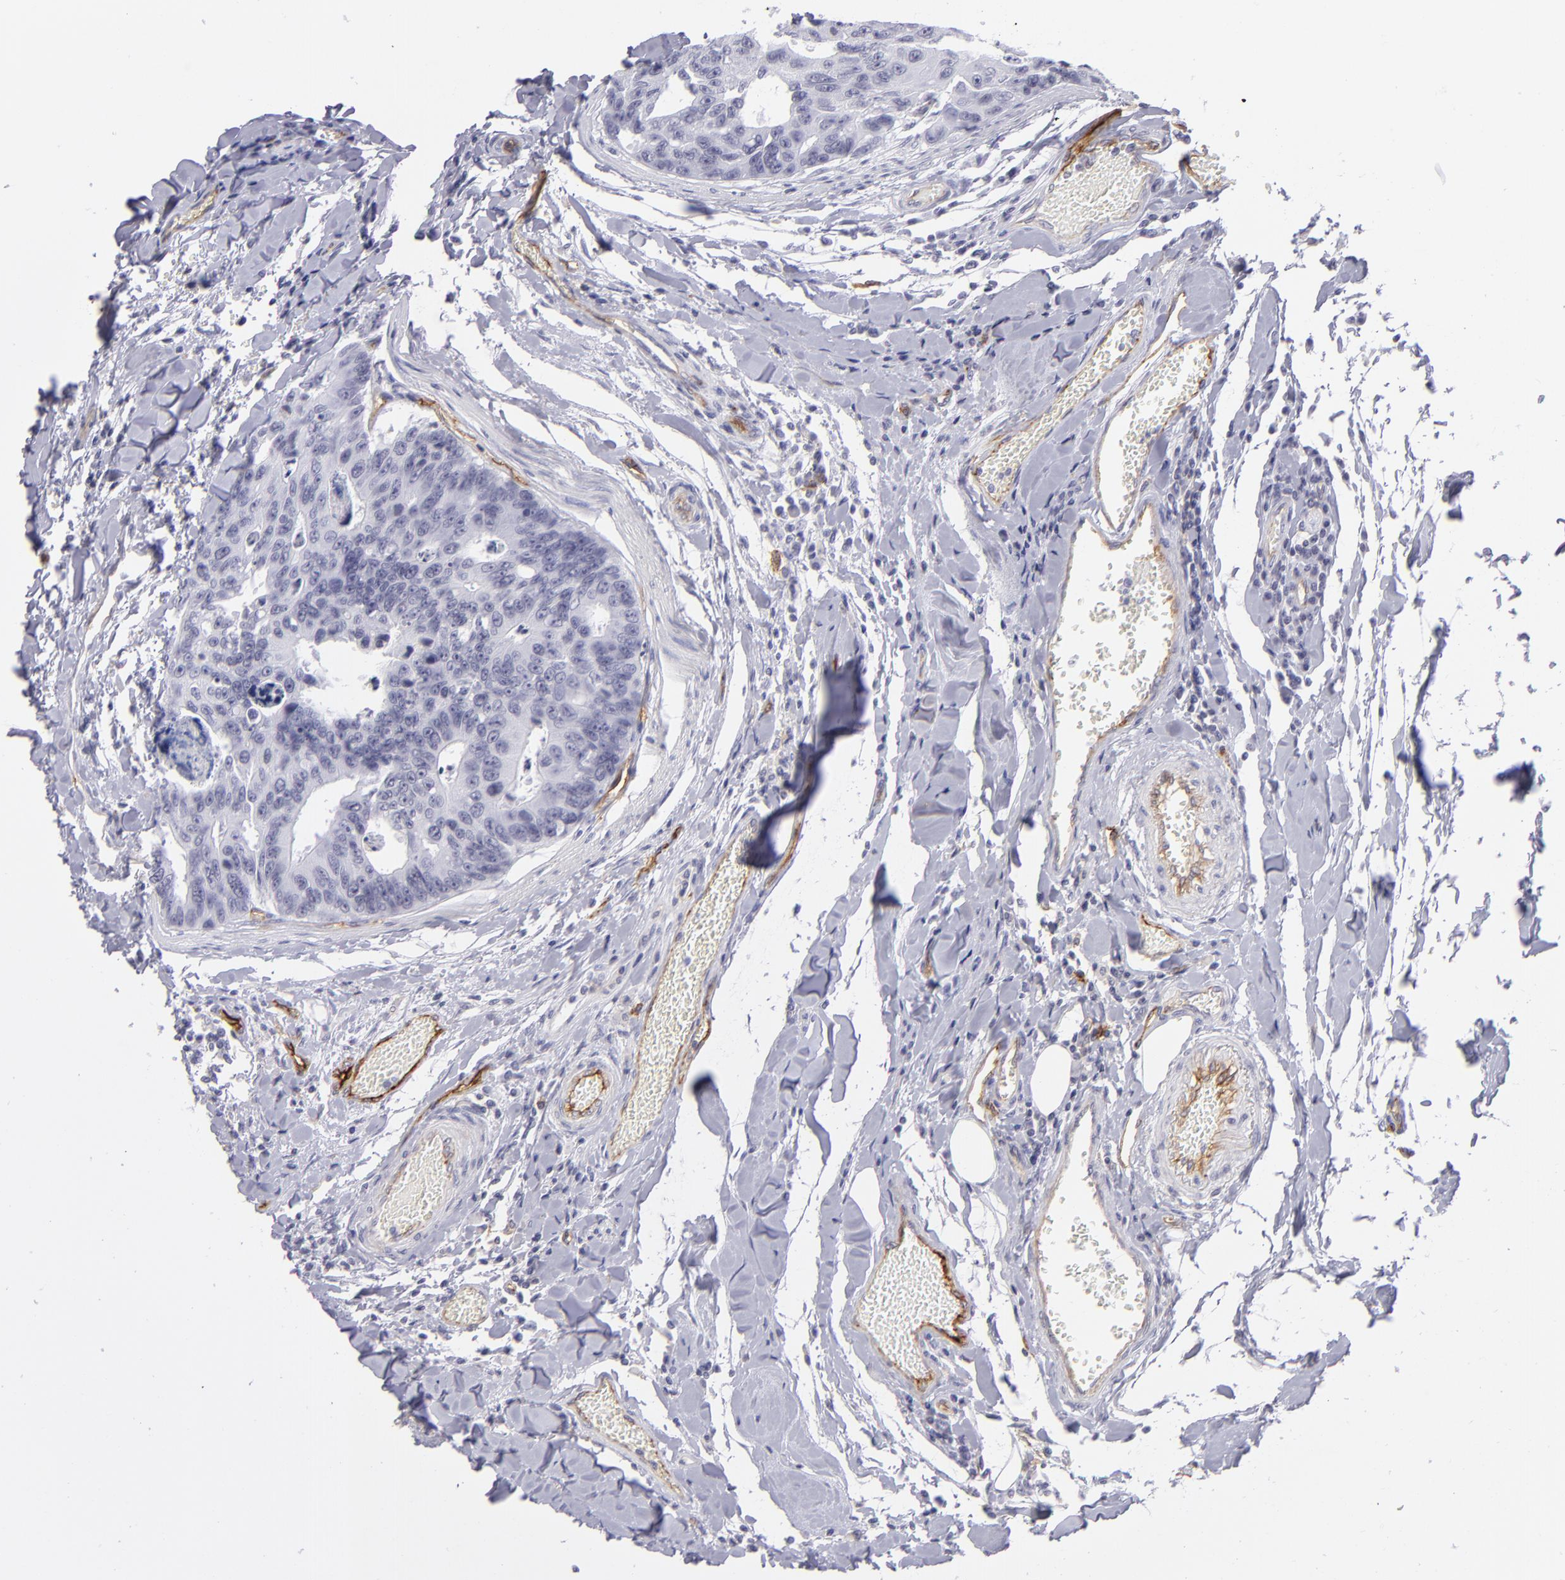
{"staining": {"intensity": "negative", "quantity": "none", "location": "none"}, "tissue": "colorectal cancer", "cell_type": "Tumor cells", "image_type": "cancer", "snomed": [{"axis": "morphology", "description": "Adenocarcinoma, NOS"}, {"axis": "topography", "description": "Colon"}], "caption": "Tumor cells are negative for protein expression in human colorectal cancer. (Brightfield microscopy of DAB immunohistochemistry (IHC) at high magnification).", "gene": "THBD", "patient": {"sex": "female", "age": 86}}